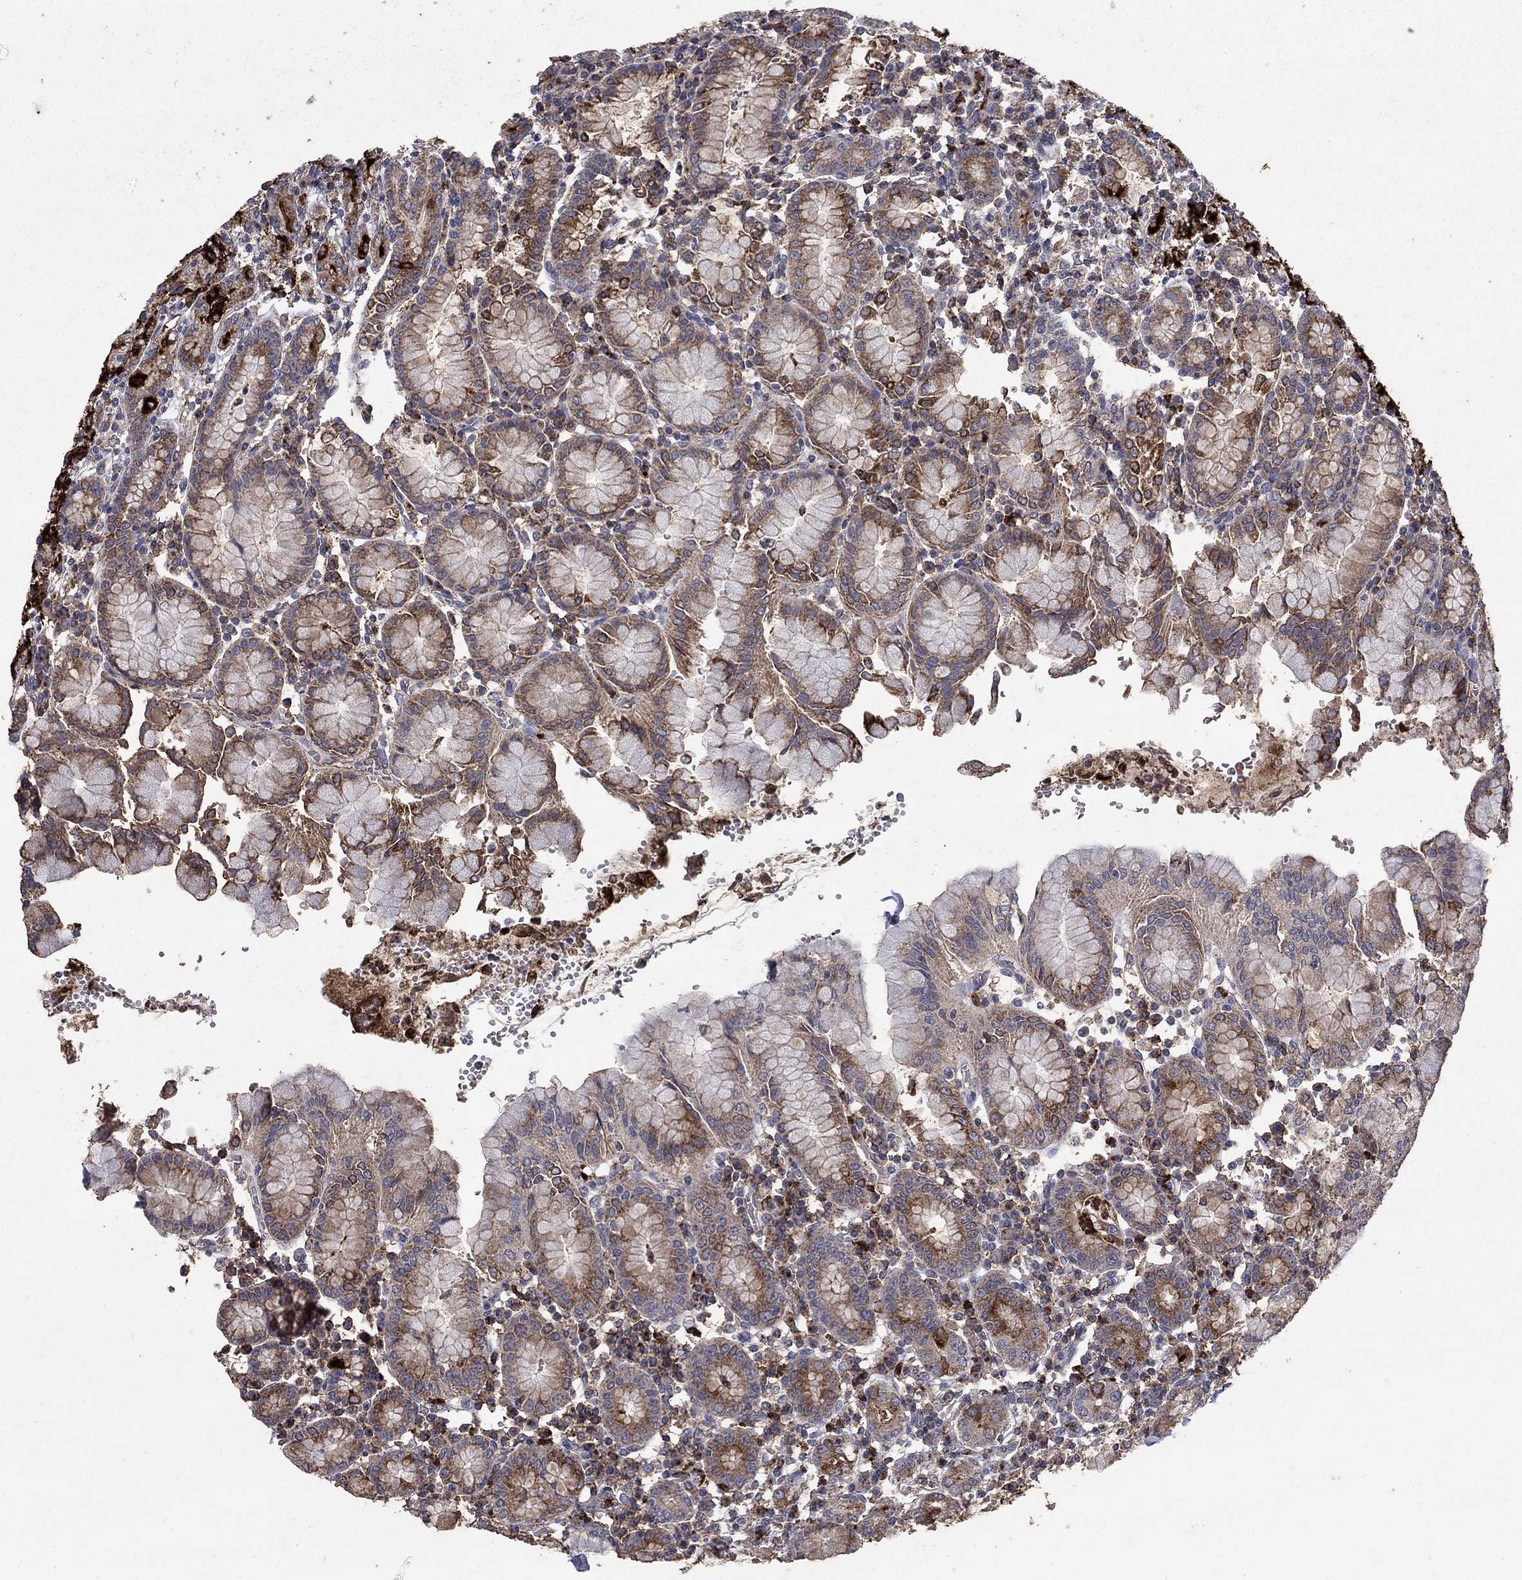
{"staining": {"intensity": "strong", "quantity": "<25%", "location": "cytoplasmic/membranous"}, "tissue": "stomach", "cell_type": "Glandular cells", "image_type": "normal", "snomed": [{"axis": "morphology", "description": "Normal tissue, NOS"}, {"axis": "topography", "description": "Stomach, upper"}, {"axis": "topography", "description": "Stomach"}], "caption": "Stomach stained with a brown dye exhibits strong cytoplasmic/membranous positive staining in about <25% of glandular cells.", "gene": "CD24", "patient": {"sex": "male", "age": 62}}